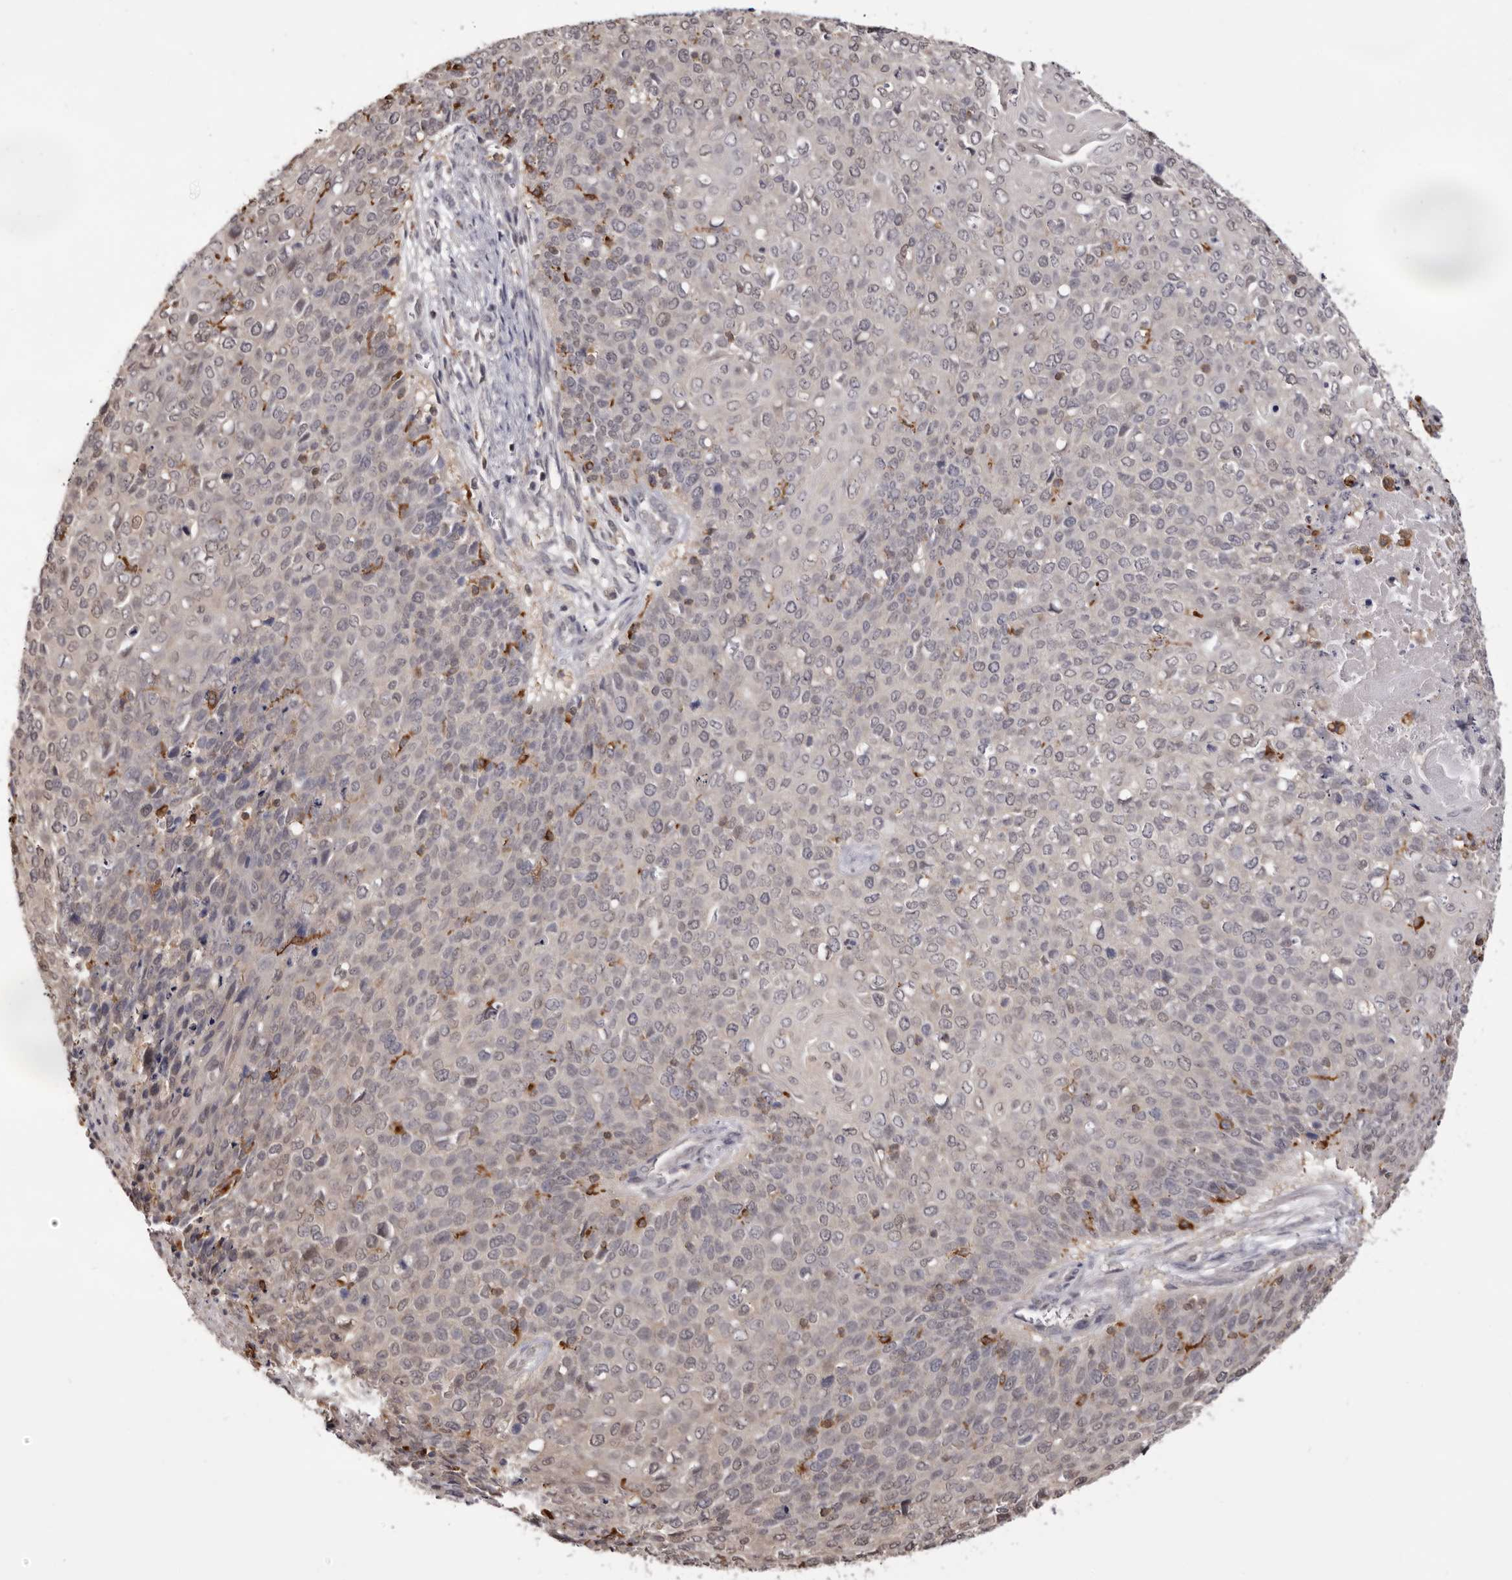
{"staining": {"intensity": "negative", "quantity": "none", "location": "none"}, "tissue": "cervical cancer", "cell_type": "Tumor cells", "image_type": "cancer", "snomed": [{"axis": "morphology", "description": "Squamous cell carcinoma, NOS"}, {"axis": "topography", "description": "Cervix"}], "caption": "This is an immunohistochemistry photomicrograph of cervical cancer. There is no expression in tumor cells.", "gene": "TNNI1", "patient": {"sex": "female", "age": 39}}